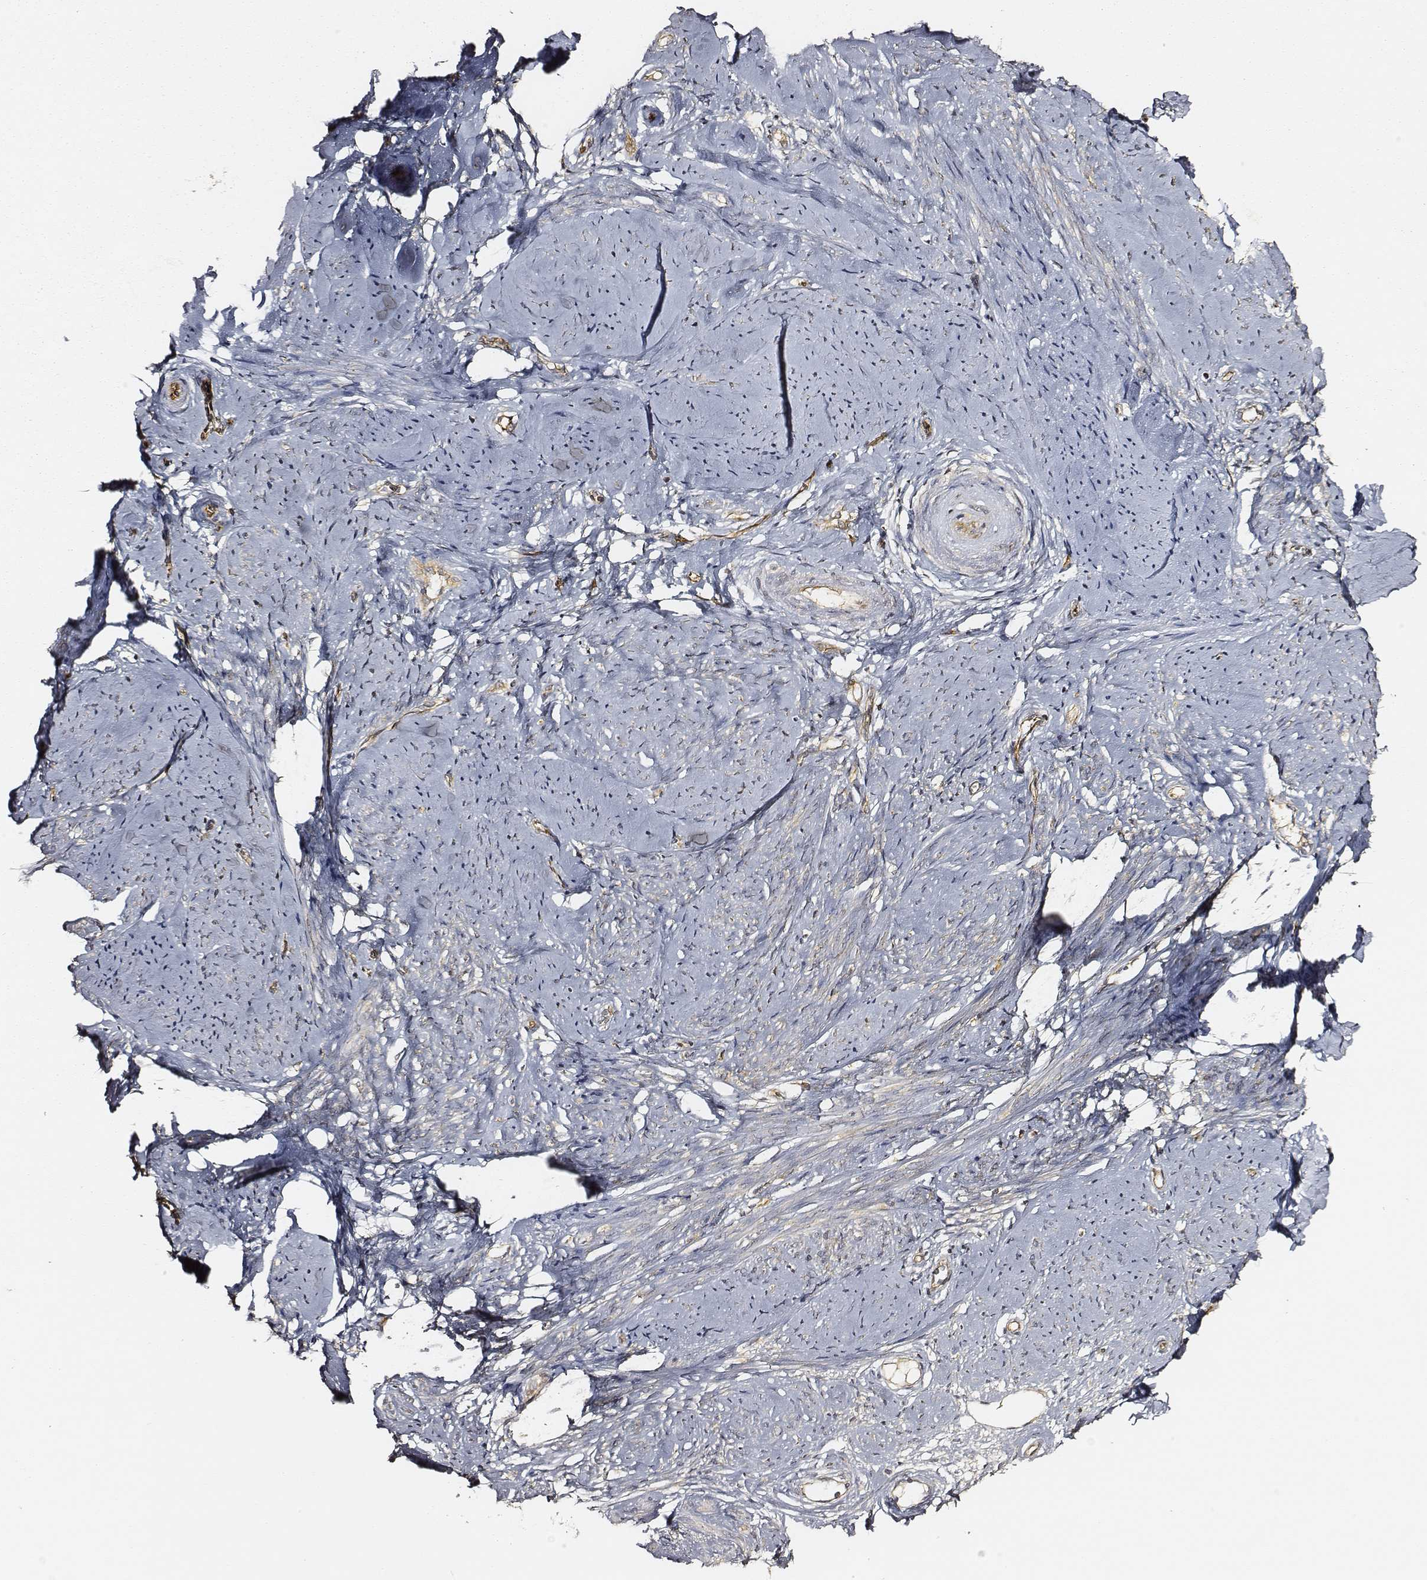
{"staining": {"intensity": "moderate", "quantity": "<25%", "location": "cytoplasmic/membranous"}, "tissue": "smooth muscle", "cell_type": "Smooth muscle cells", "image_type": "normal", "snomed": [{"axis": "morphology", "description": "Normal tissue, NOS"}, {"axis": "topography", "description": "Smooth muscle"}], "caption": "The photomicrograph reveals staining of normal smooth muscle, revealing moderate cytoplasmic/membranous protein positivity (brown color) within smooth muscle cells.", "gene": "CARS1", "patient": {"sex": "female", "age": 48}}